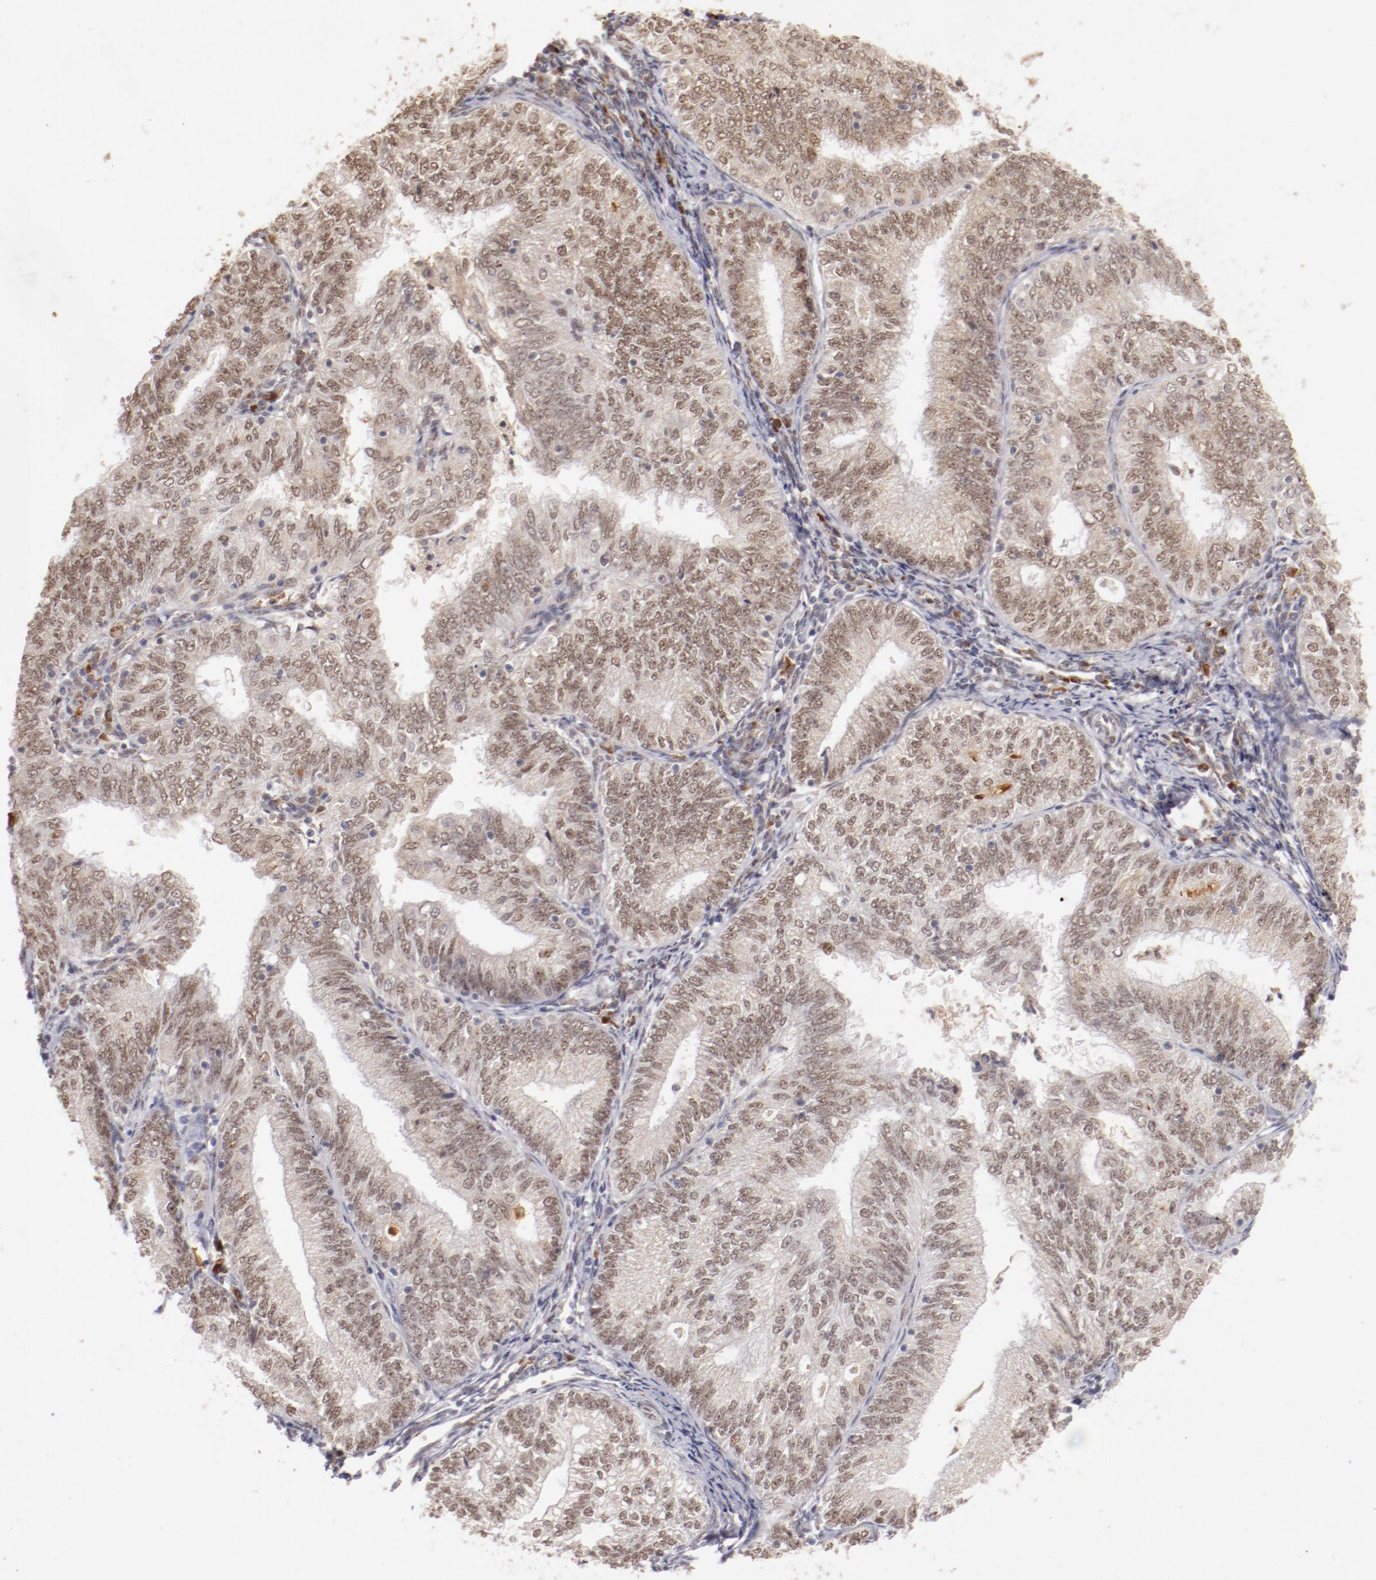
{"staining": {"intensity": "moderate", "quantity": ">75%", "location": "nuclear"}, "tissue": "endometrial cancer", "cell_type": "Tumor cells", "image_type": "cancer", "snomed": [{"axis": "morphology", "description": "Adenocarcinoma, NOS"}, {"axis": "topography", "description": "Endometrium"}], "caption": "Endometrial adenocarcinoma tissue exhibits moderate nuclear expression in about >75% of tumor cells, visualized by immunohistochemistry. (DAB (3,3'-diaminobenzidine) IHC, brown staining for protein, blue staining for nuclei).", "gene": "NFE2", "patient": {"sex": "female", "age": 69}}